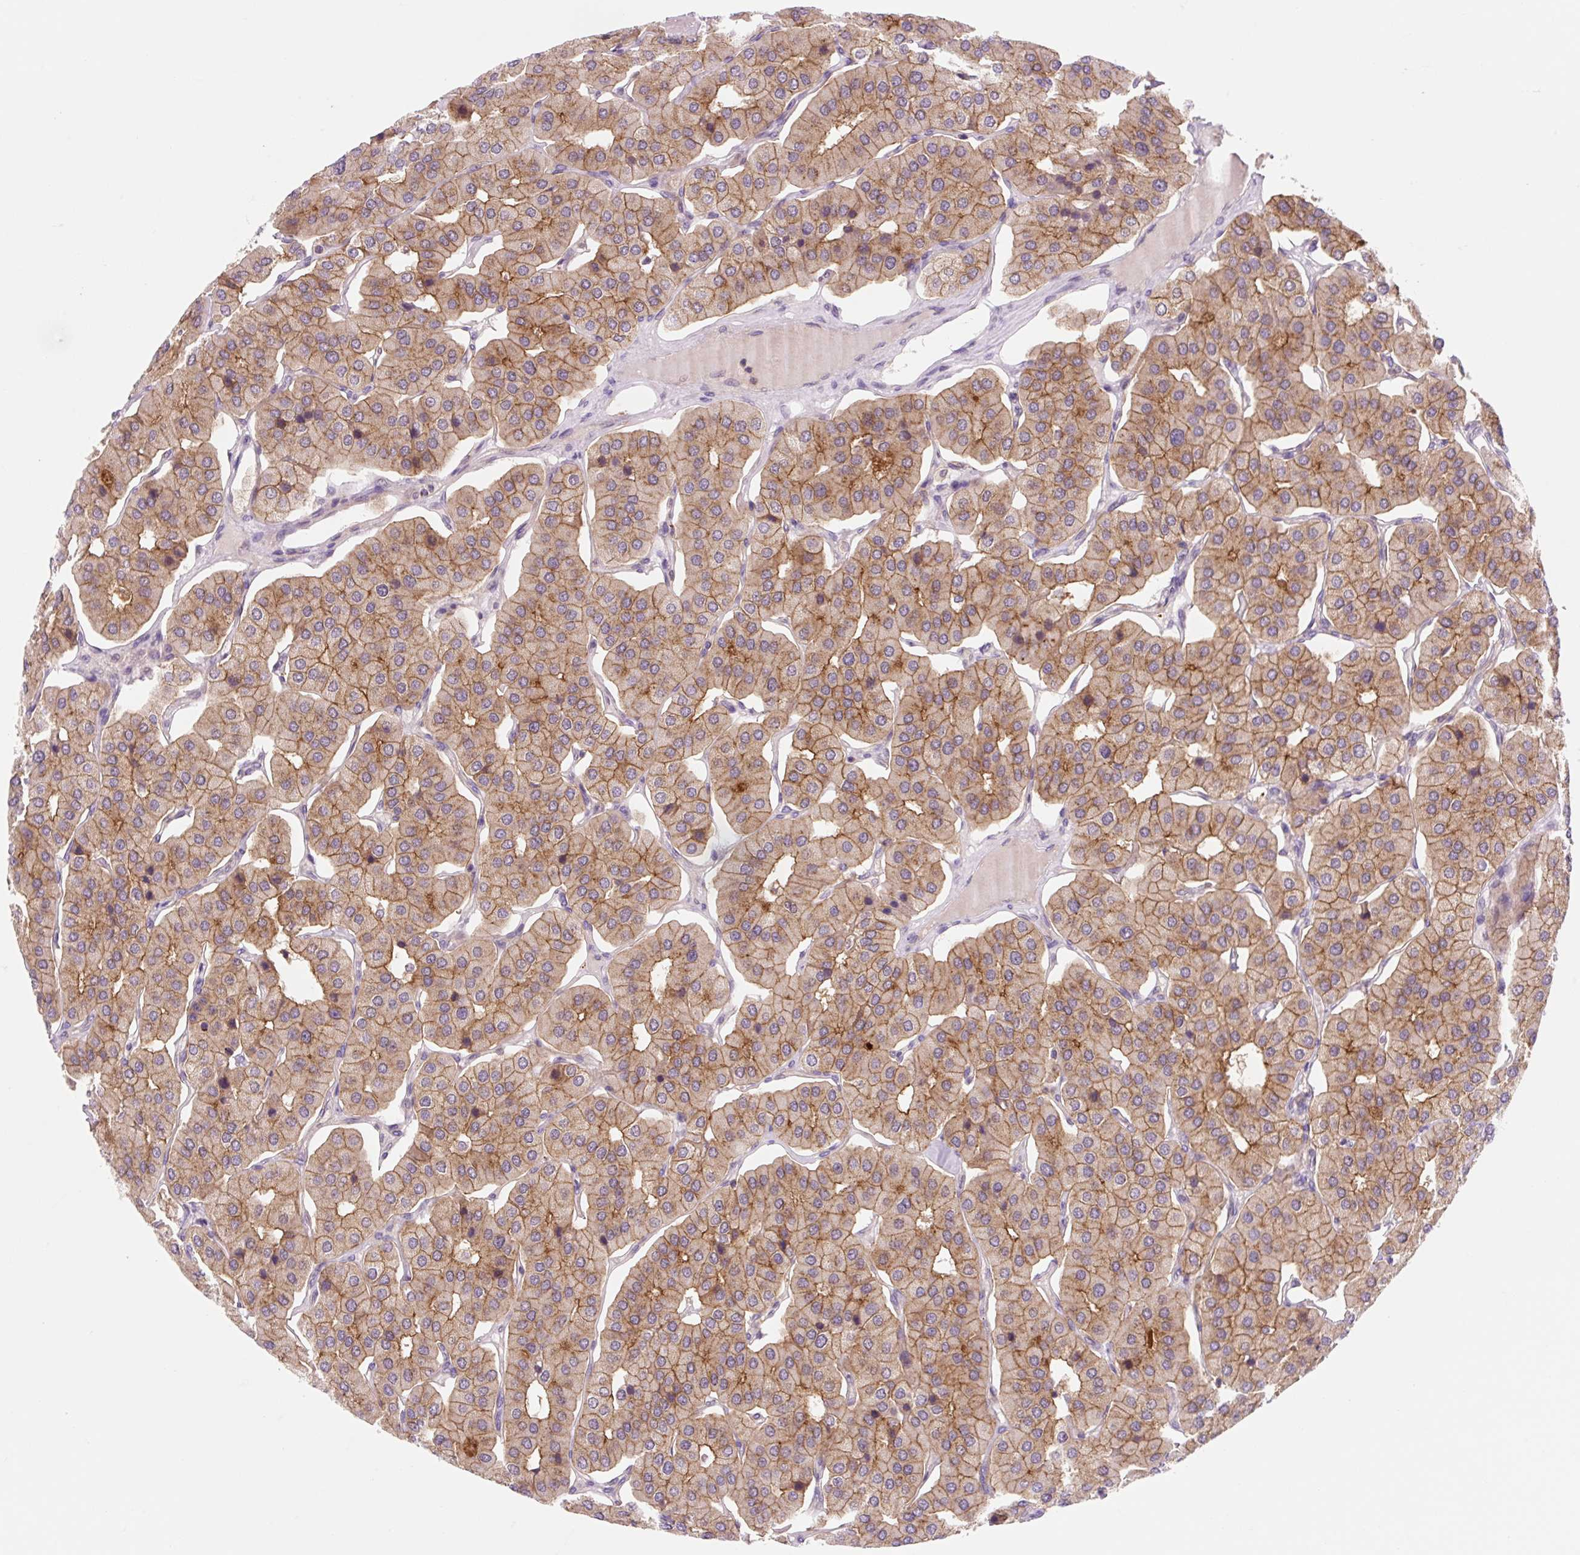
{"staining": {"intensity": "moderate", "quantity": ">75%", "location": "cytoplasmic/membranous"}, "tissue": "parathyroid gland", "cell_type": "Glandular cells", "image_type": "normal", "snomed": [{"axis": "morphology", "description": "Normal tissue, NOS"}, {"axis": "morphology", "description": "Adenoma, NOS"}, {"axis": "topography", "description": "Parathyroid gland"}], "caption": "This photomicrograph demonstrates immunohistochemistry (IHC) staining of unremarkable parathyroid gland, with medium moderate cytoplasmic/membranous staining in approximately >75% of glandular cells.", "gene": "VPS4A", "patient": {"sex": "female", "age": 86}}